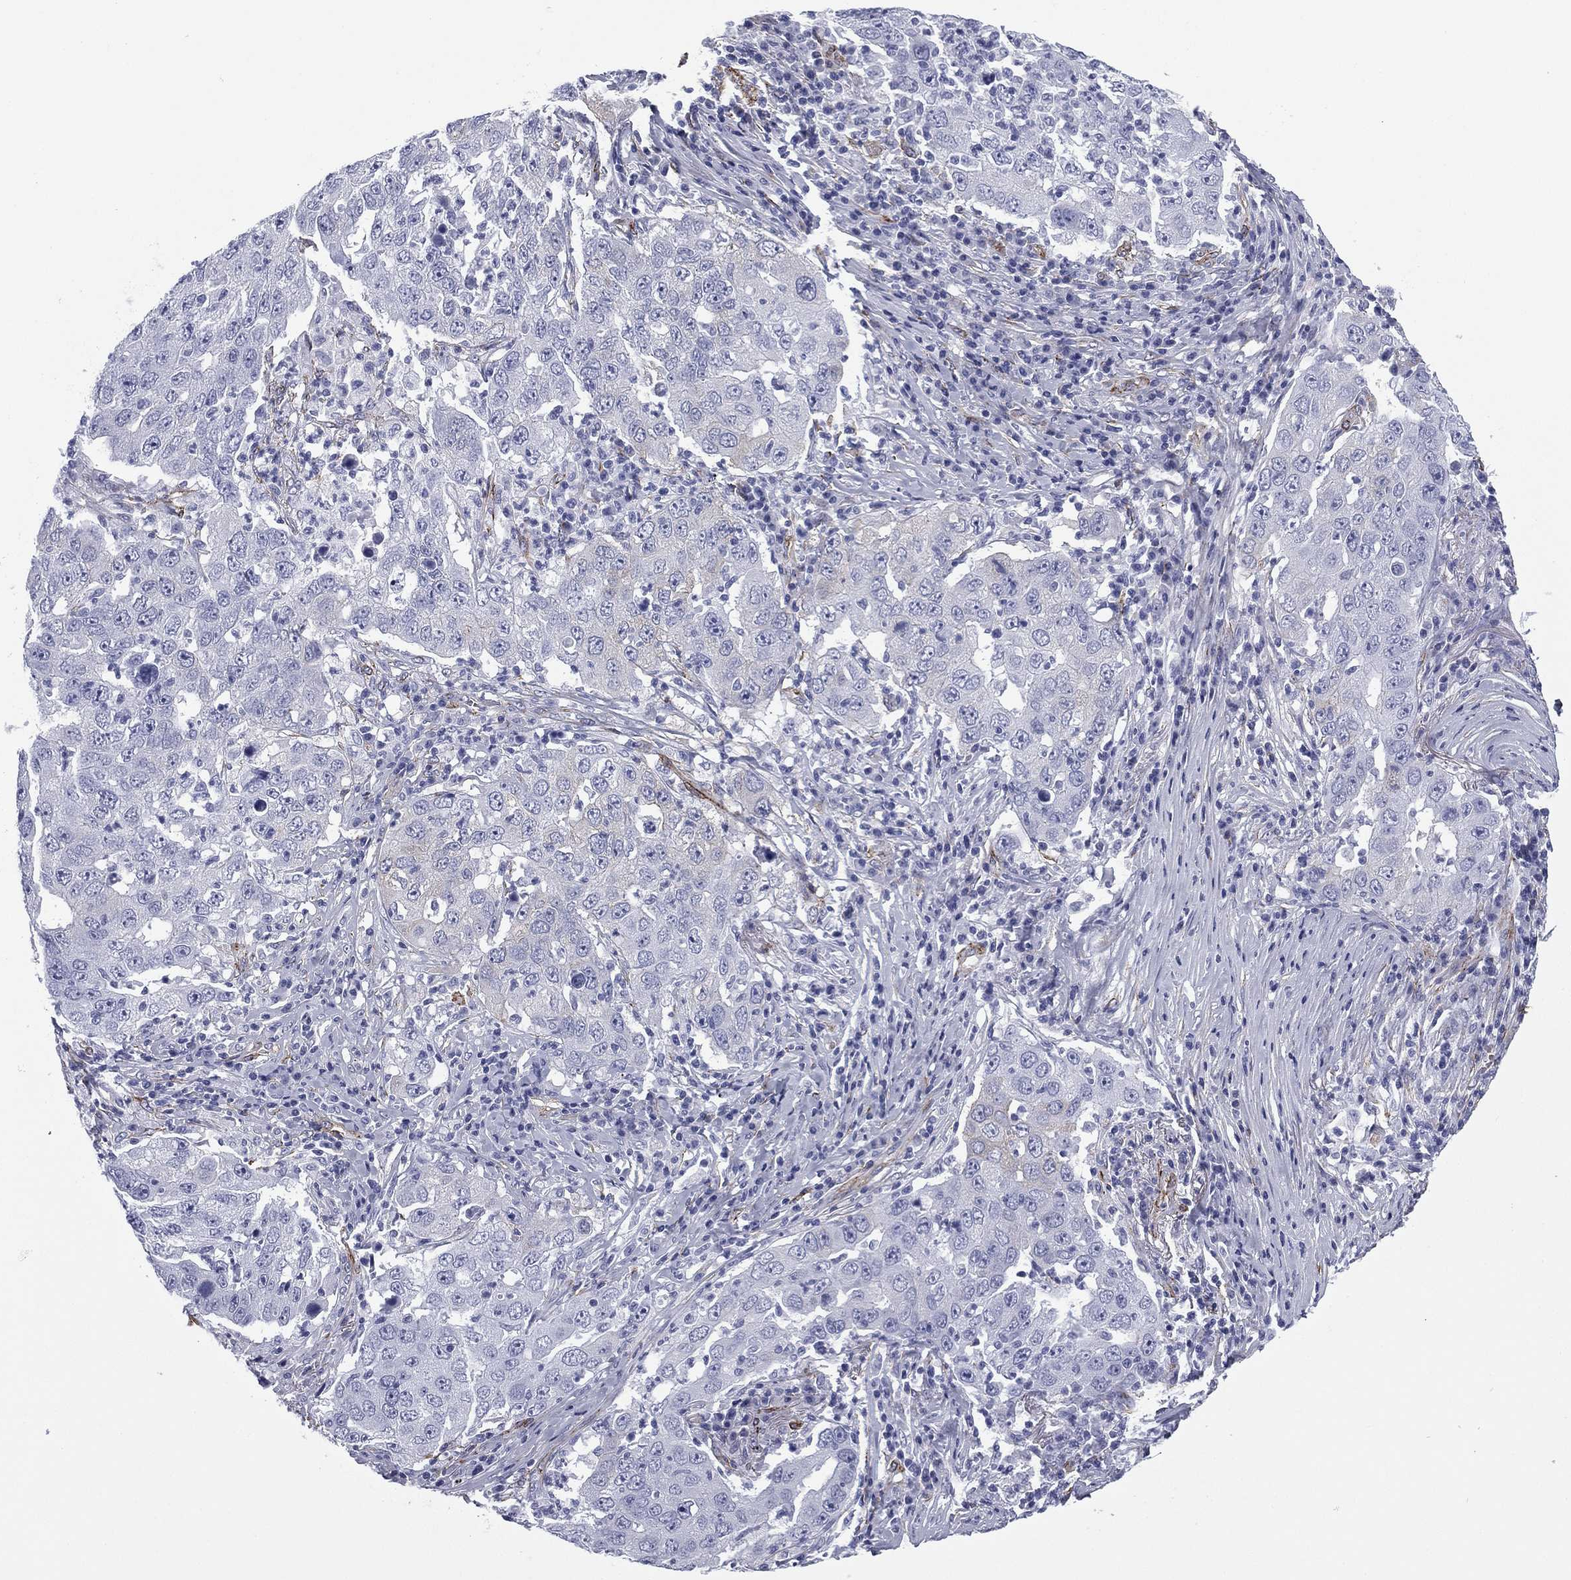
{"staining": {"intensity": "negative", "quantity": "none", "location": "none"}, "tissue": "lung cancer", "cell_type": "Tumor cells", "image_type": "cancer", "snomed": [{"axis": "morphology", "description": "Adenocarcinoma, NOS"}, {"axis": "topography", "description": "Lung"}], "caption": "A micrograph of human adenocarcinoma (lung) is negative for staining in tumor cells.", "gene": "CAVIN3", "patient": {"sex": "male", "age": 73}}